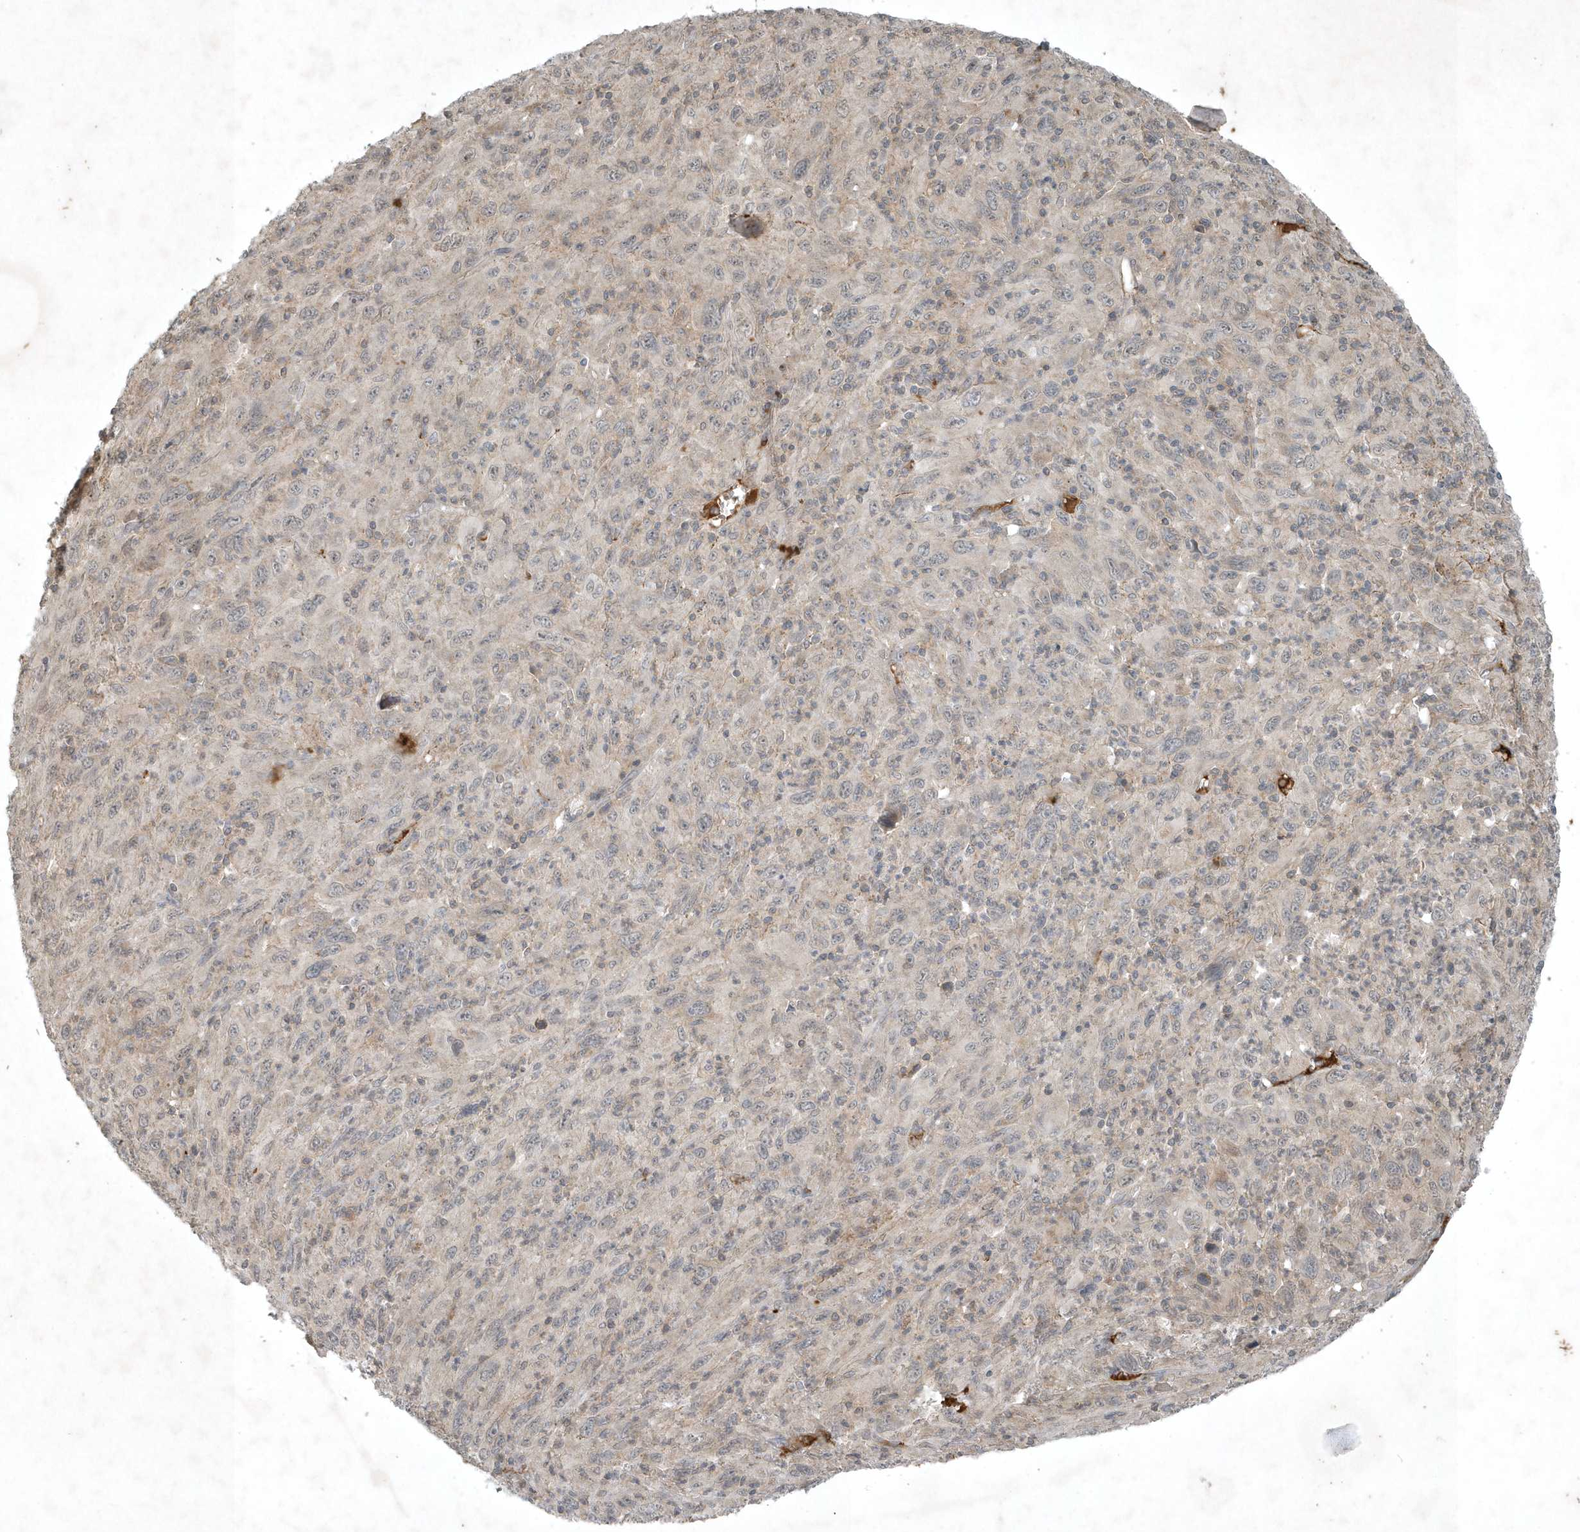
{"staining": {"intensity": "negative", "quantity": "none", "location": "none"}, "tissue": "melanoma", "cell_type": "Tumor cells", "image_type": "cancer", "snomed": [{"axis": "morphology", "description": "Malignant melanoma, Metastatic site"}, {"axis": "topography", "description": "Skin"}], "caption": "Malignant melanoma (metastatic site) stained for a protein using immunohistochemistry (IHC) demonstrates no expression tumor cells.", "gene": "TNFAIP6", "patient": {"sex": "female", "age": 56}}